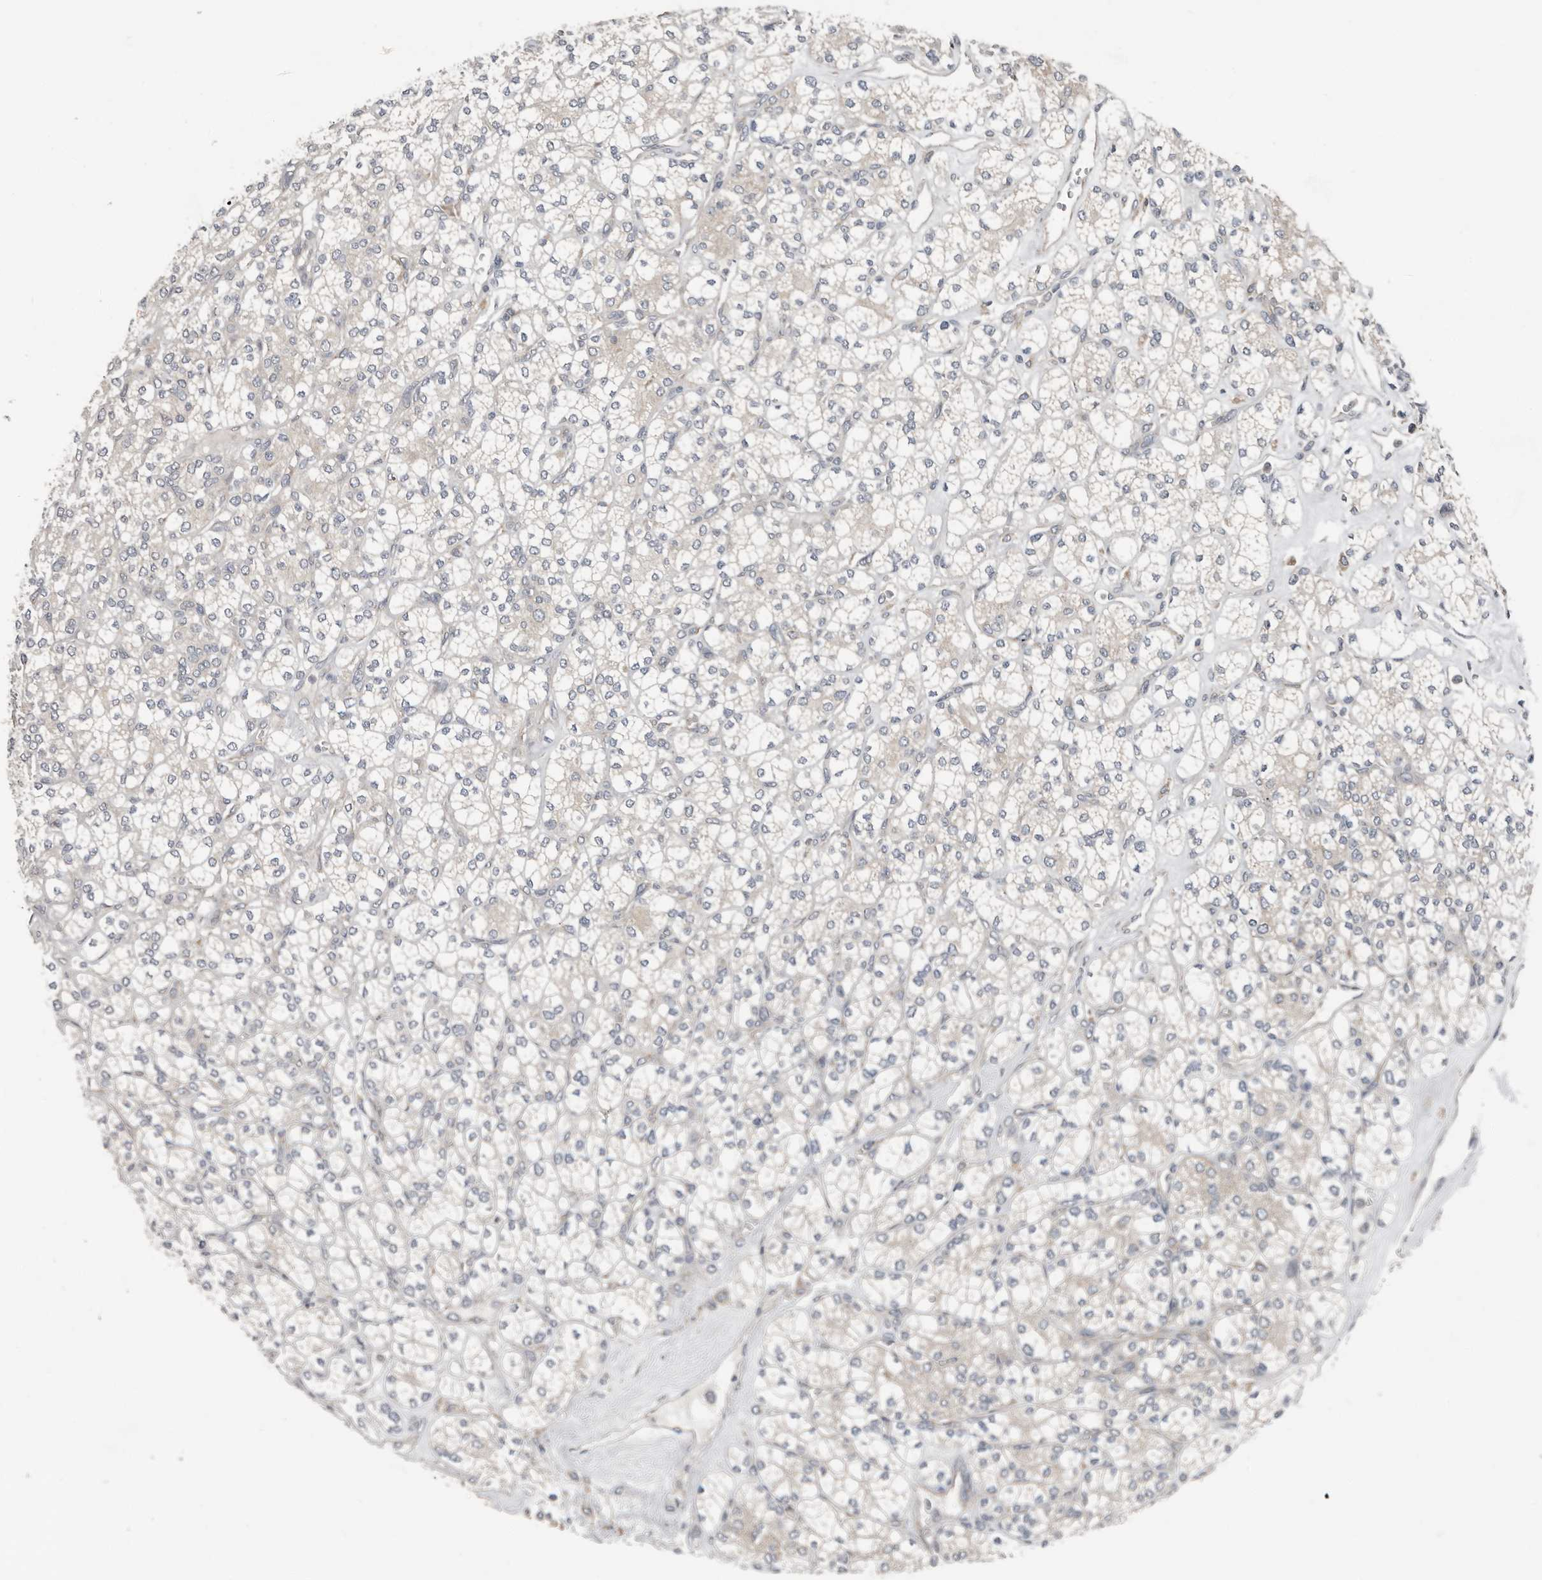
{"staining": {"intensity": "negative", "quantity": "none", "location": "none"}, "tissue": "renal cancer", "cell_type": "Tumor cells", "image_type": "cancer", "snomed": [{"axis": "morphology", "description": "Adenocarcinoma, NOS"}, {"axis": "topography", "description": "Kidney"}], "caption": "DAB (3,3'-diaminobenzidine) immunohistochemical staining of human adenocarcinoma (renal) exhibits no significant expression in tumor cells.", "gene": "TMEM199", "patient": {"sex": "male", "age": 77}}